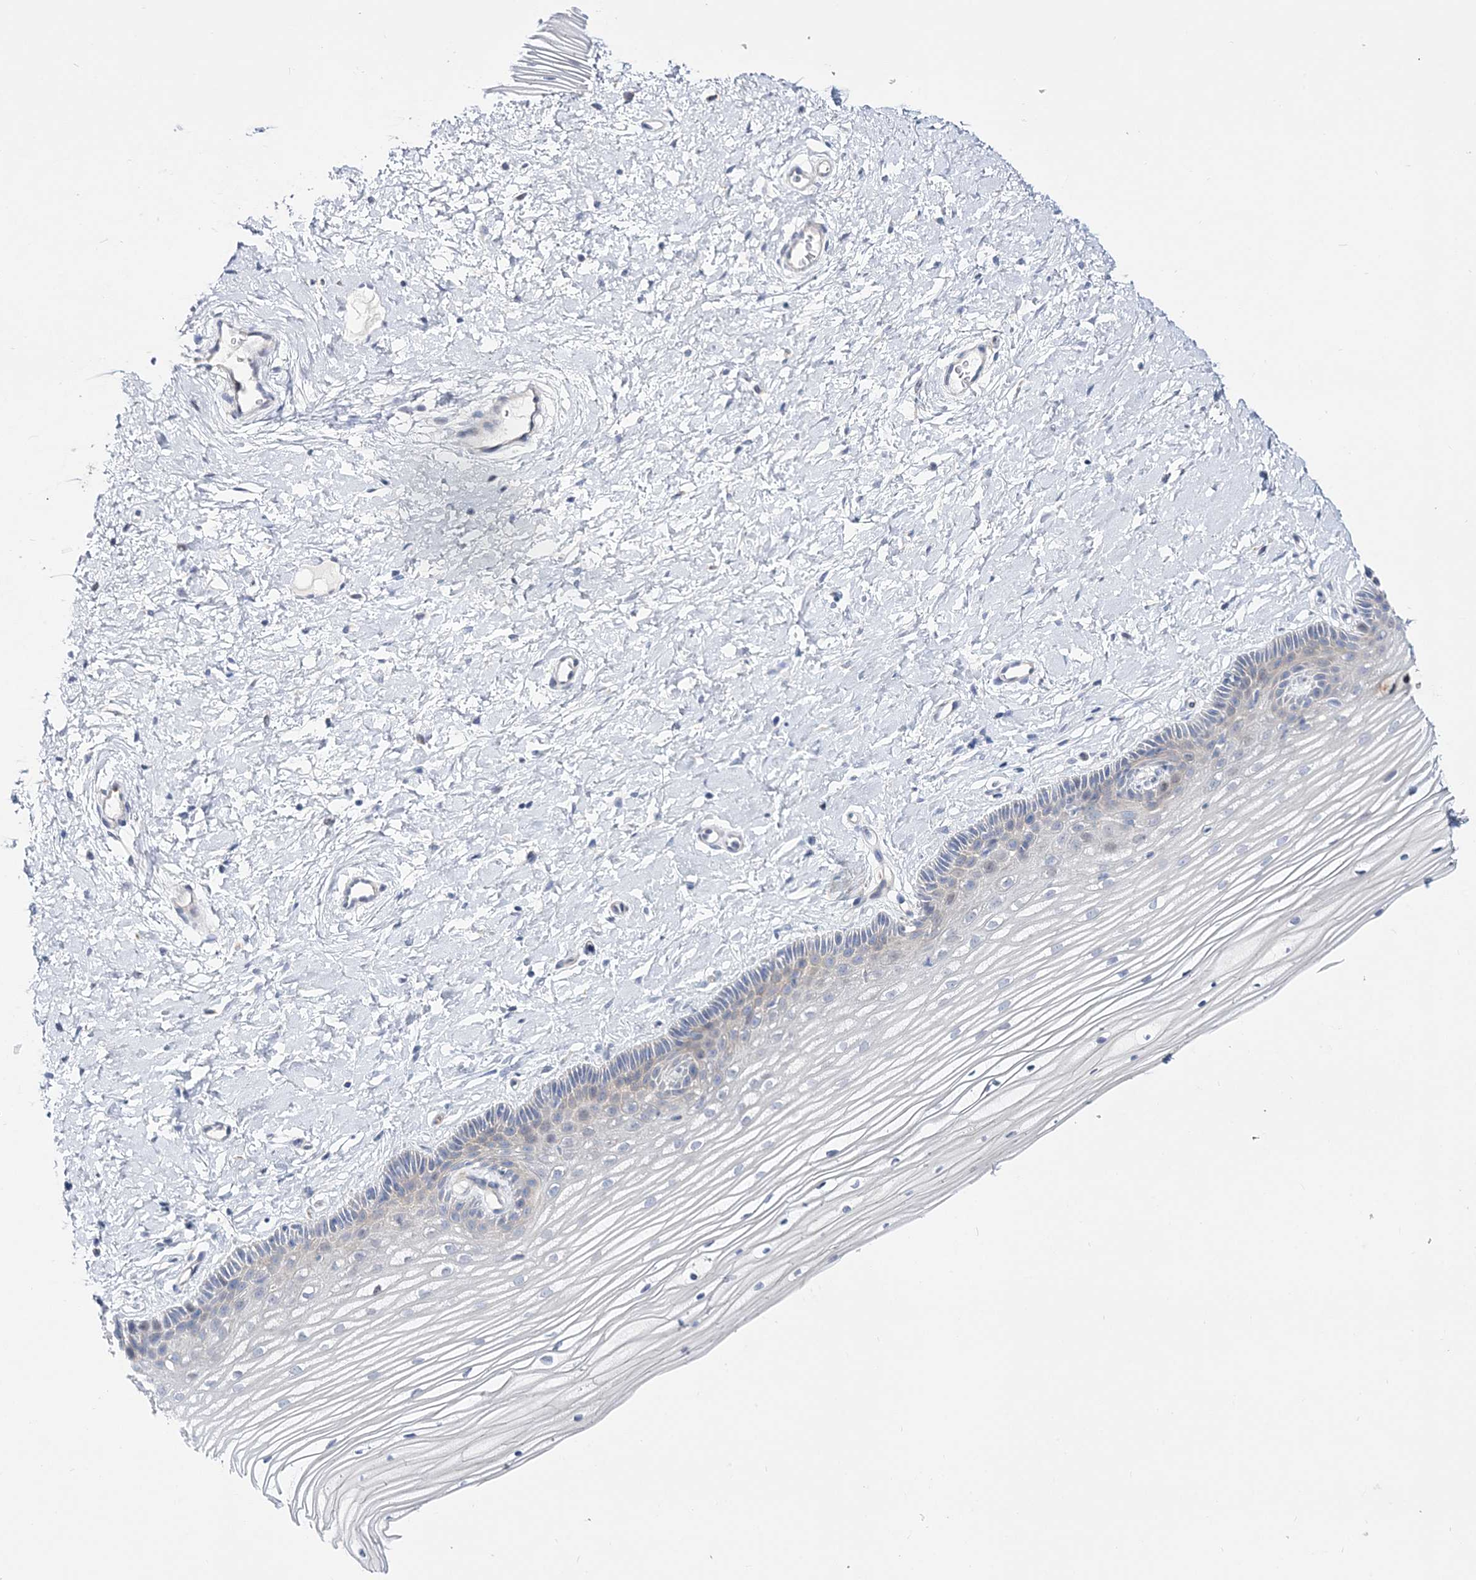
{"staining": {"intensity": "negative", "quantity": "none", "location": "none"}, "tissue": "vagina", "cell_type": "Squamous epithelial cells", "image_type": "normal", "snomed": [{"axis": "morphology", "description": "Normal tissue, NOS"}, {"axis": "topography", "description": "Vagina"}, {"axis": "topography", "description": "Cervix"}], "caption": "Vagina was stained to show a protein in brown. There is no significant expression in squamous epithelial cells. The staining was performed using DAB to visualize the protein expression in brown, while the nuclei were stained in blue with hematoxylin (Magnification: 20x).", "gene": "ANO1", "patient": {"sex": "female", "age": 40}}